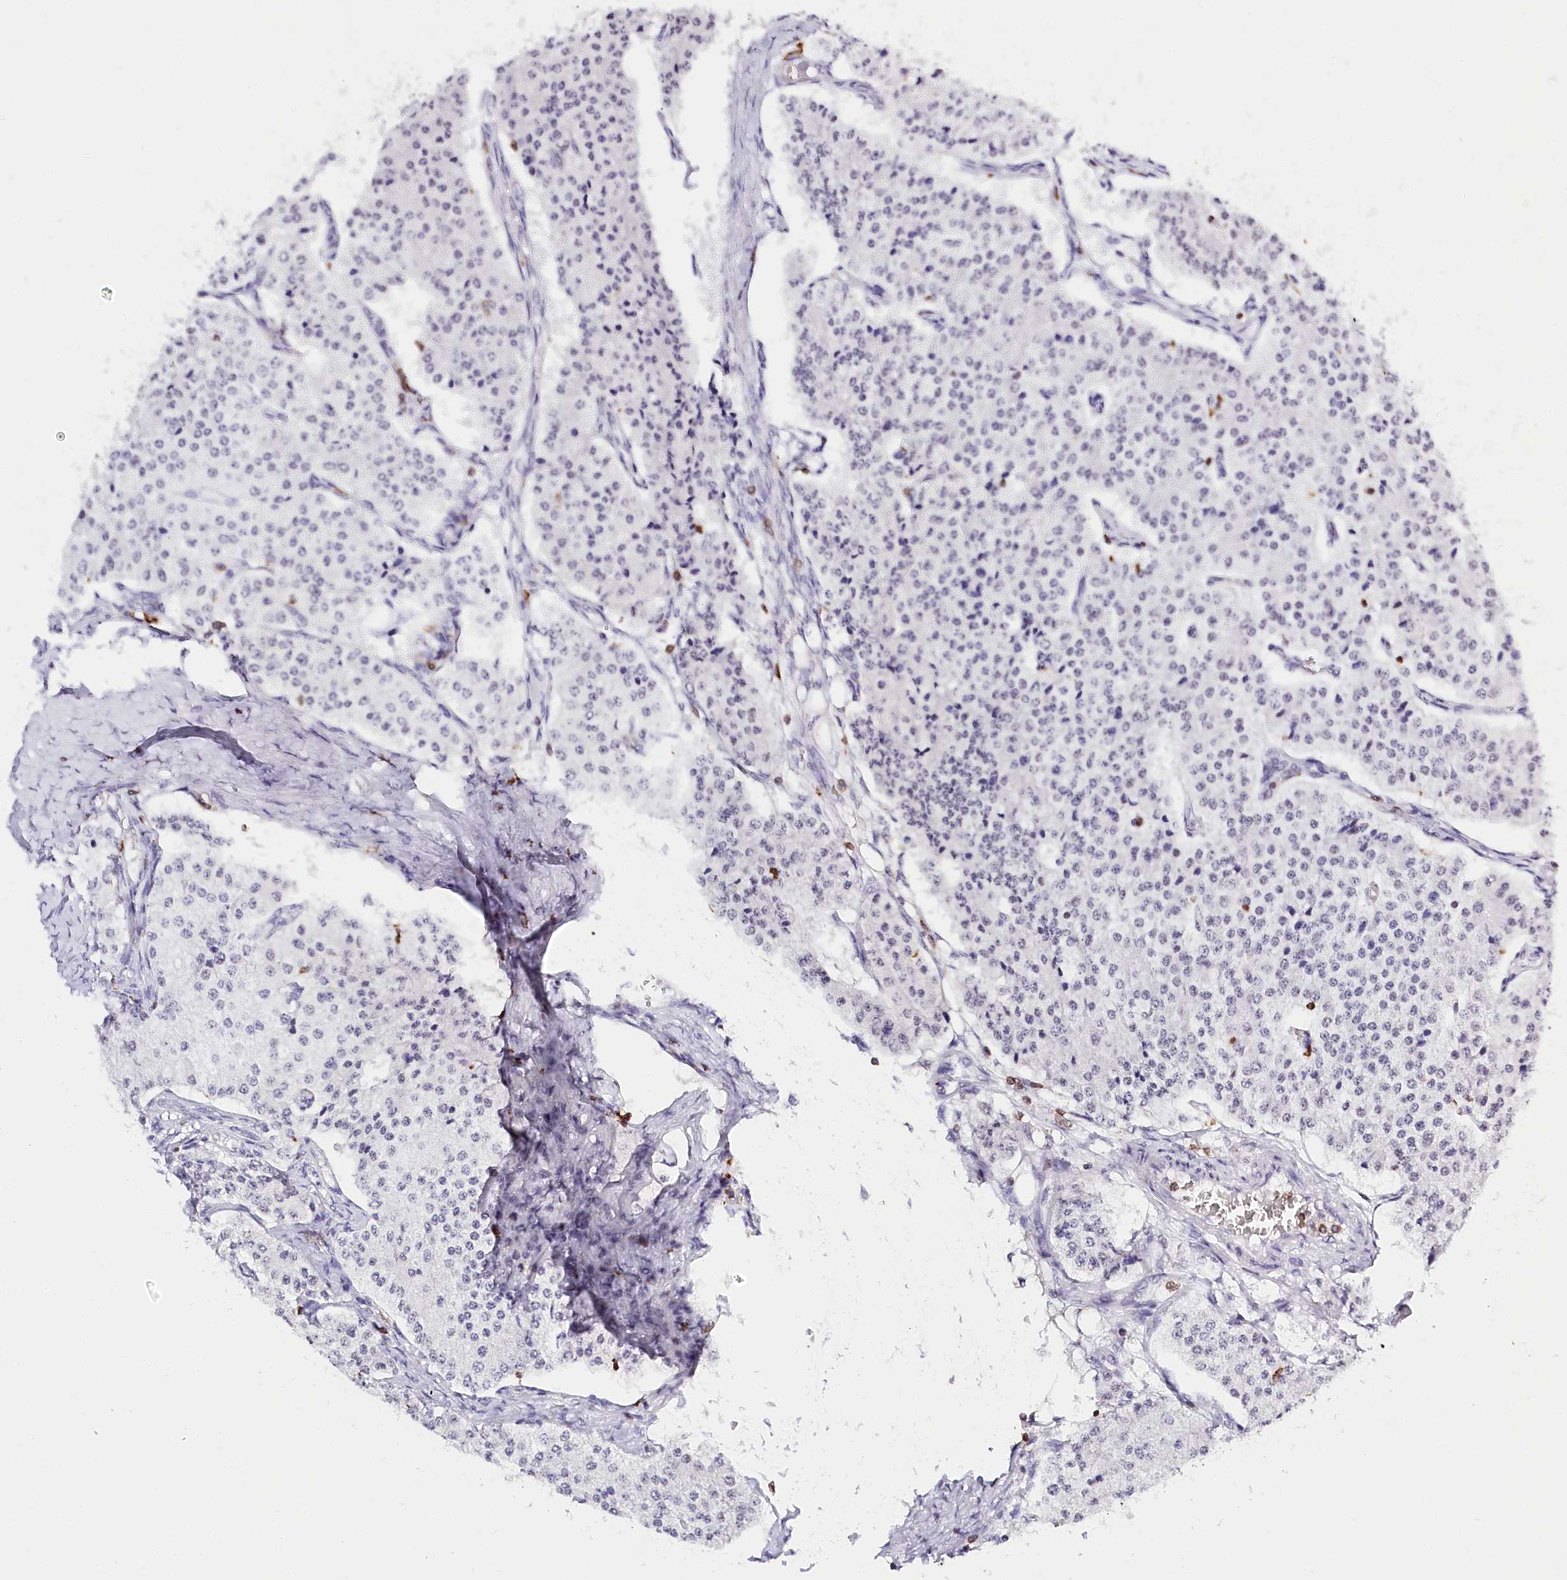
{"staining": {"intensity": "negative", "quantity": "none", "location": "none"}, "tissue": "carcinoid", "cell_type": "Tumor cells", "image_type": "cancer", "snomed": [{"axis": "morphology", "description": "Carcinoid, malignant, NOS"}, {"axis": "topography", "description": "Colon"}], "caption": "Micrograph shows no protein expression in tumor cells of carcinoid tissue.", "gene": "BARD1", "patient": {"sex": "female", "age": 52}}